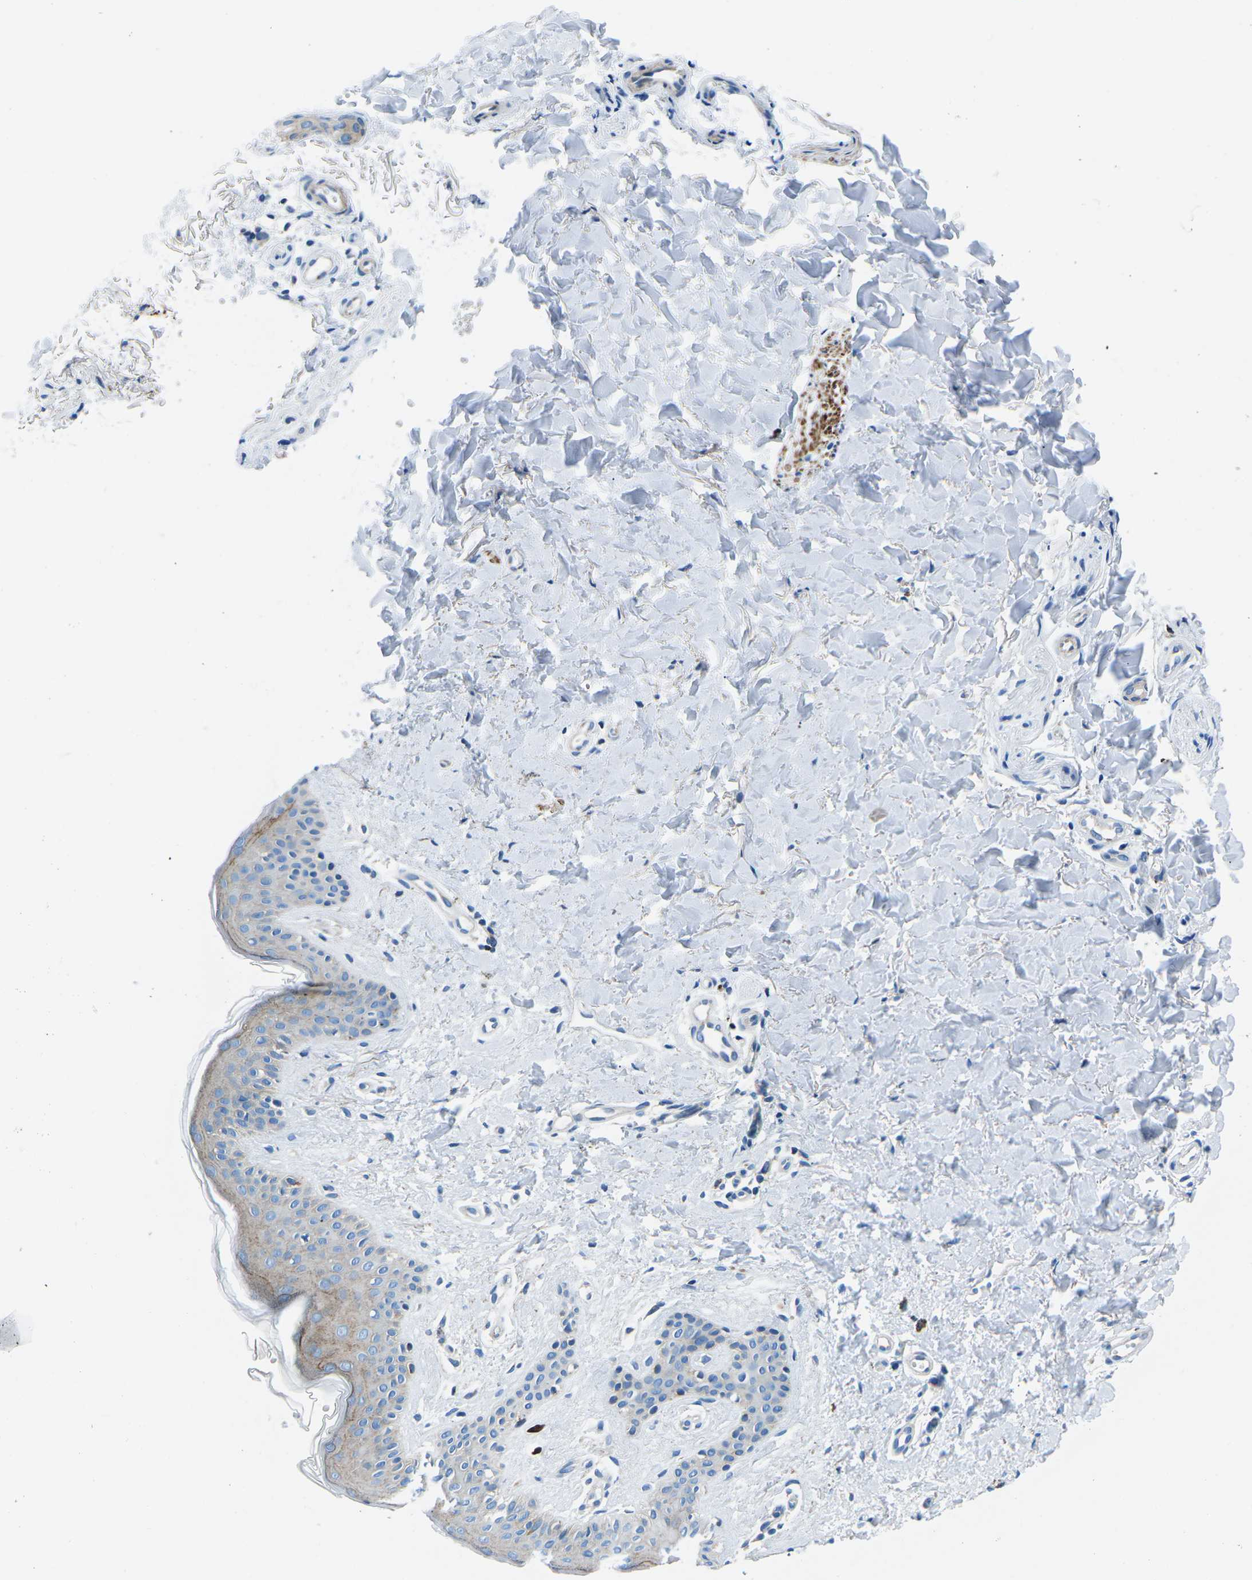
{"staining": {"intensity": "negative", "quantity": "none", "location": "none"}, "tissue": "skin", "cell_type": "Fibroblasts", "image_type": "normal", "snomed": [{"axis": "morphology", "description": "Normal tissue, NOS"}, {"axis": "topography", "description": "Skin"}], "caption": "Histopathology image shows no protein expression in fibroblasts of unremarkable skin. The staining is performed using DAB (3,3'-diaminobenzidine) brown chromogen with nuclei counter-stained in using hematoxylin.", "gene": "MC4R", "patient": {"sex": "male", "age": 40}}